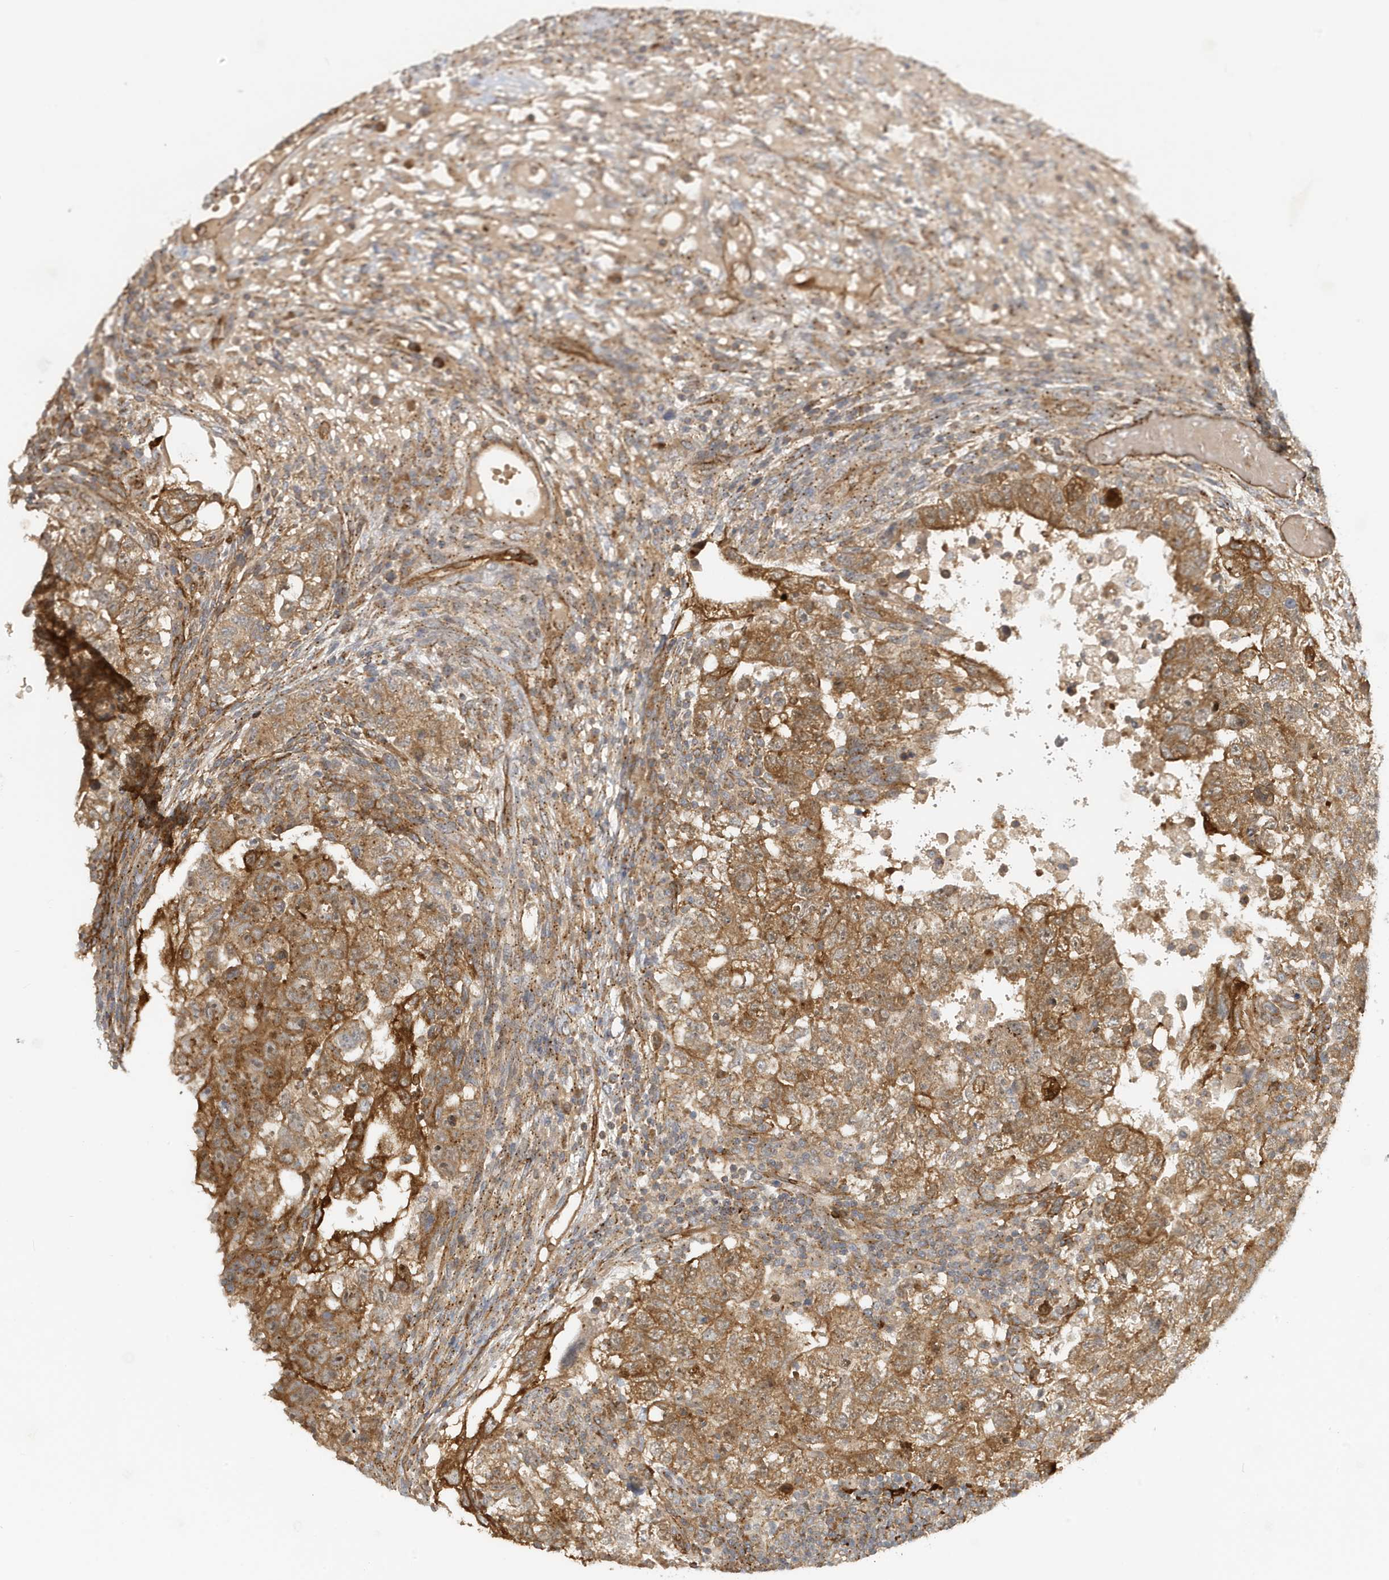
{"staining": {"intensity": "moderate", "quantity": ">75%", "location": "cytoplasmic/membranous"}, "tissue": "testis cancer", "cell_type": "Tumor cells", "image_type": "cancer", "snomed": [{"axis": "morphology", "description": "Carcinoma, Embryonal, NOS"}, {"axis": "topography", "description": "Testis"}], "caption": "Immunohistochemistry micrograph of testis cancer (embryonal carcinoma) stained for a protein (brown), which shows medium levels of moderate cytoplasmic/membranous positivity in about >75% of tumor cells.", "gene": "FYCO1", "patient": {"sex": "male", "age": 36}}